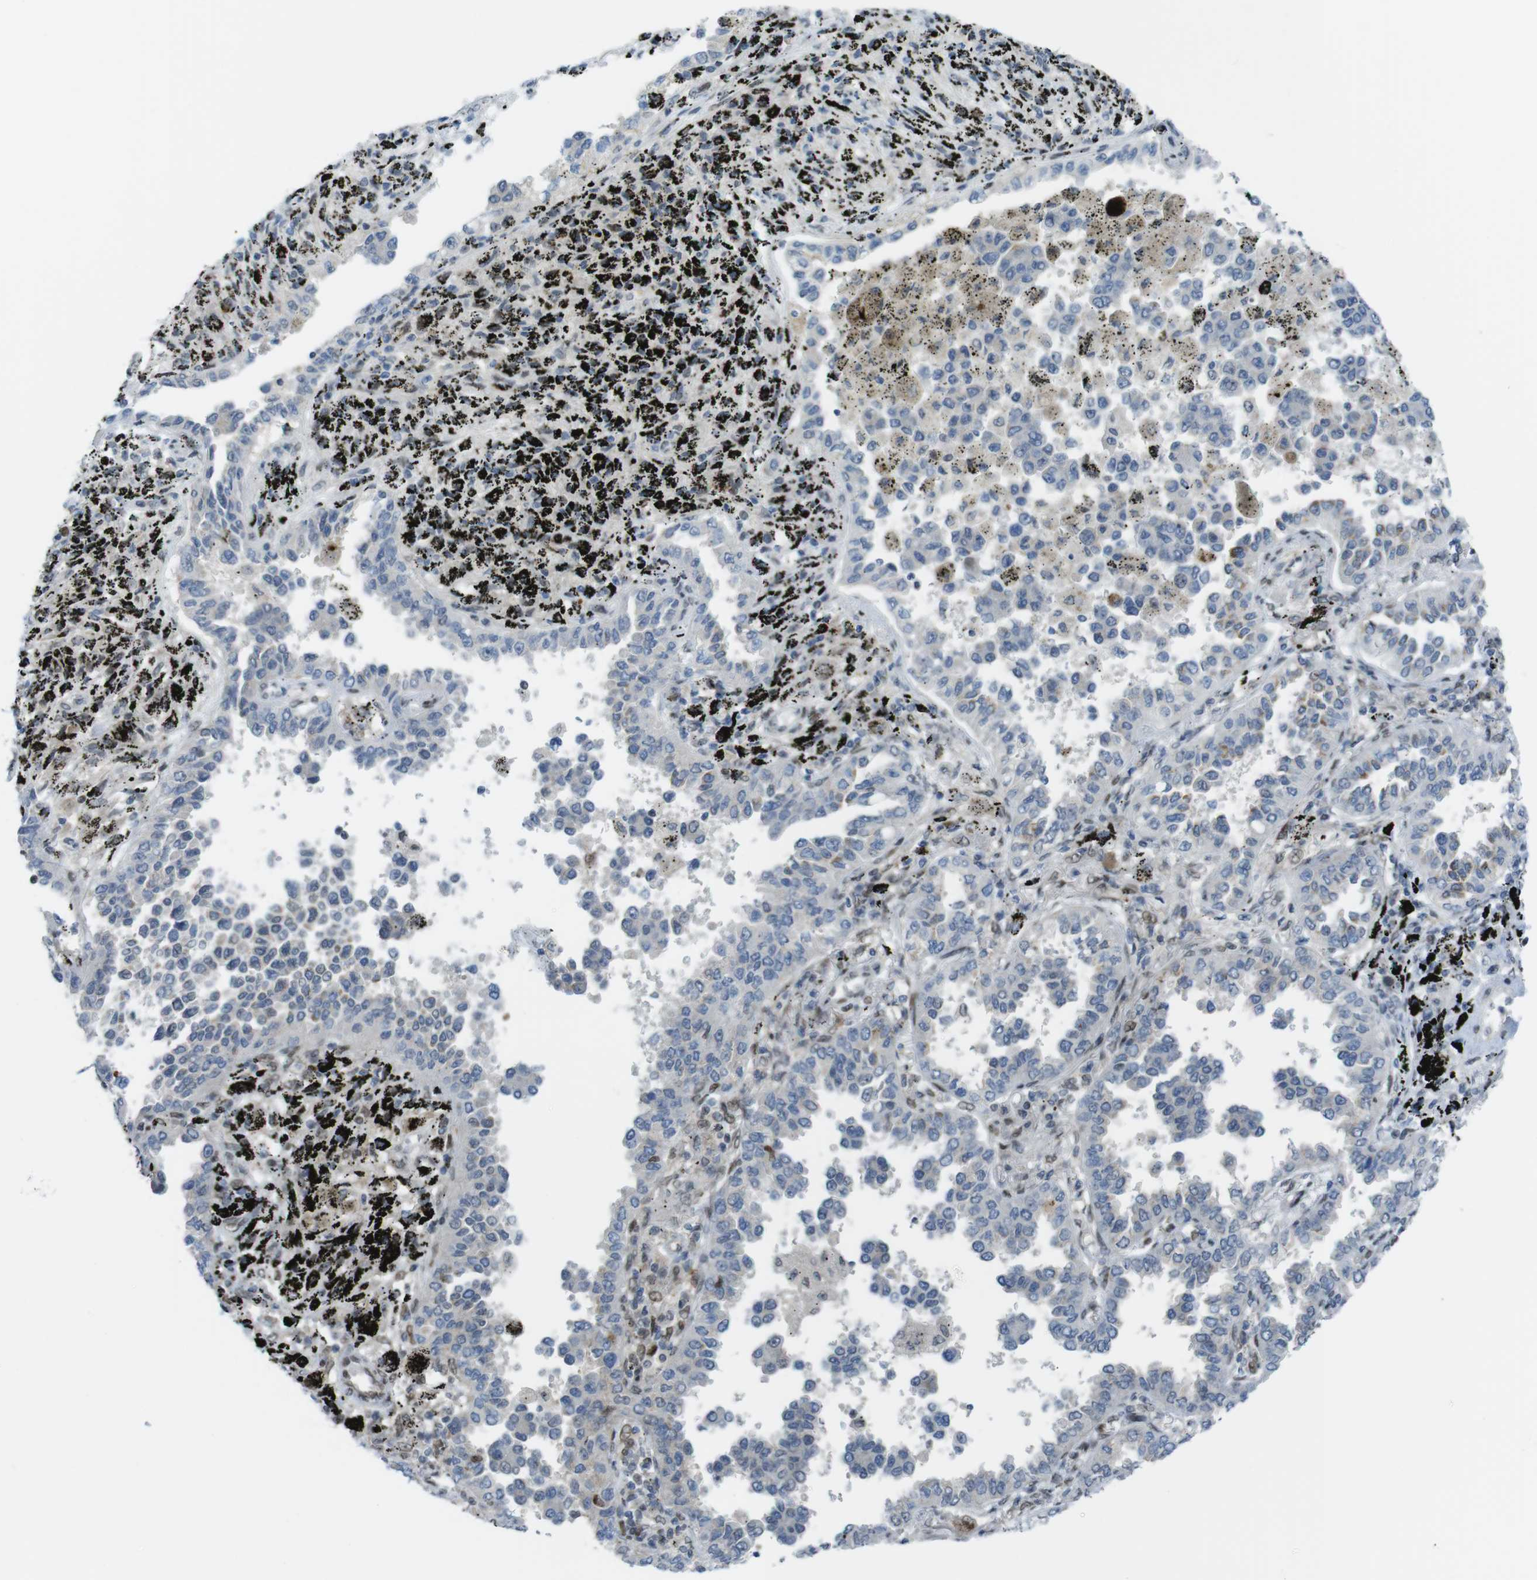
{"staining": {"intensity": "negative", "quantity": "none", "location": "none"}, "tissue": "lung cancer", "cell_type": "Tumor cells", "image_type": "cancer", "snomed": [{"axis": "morphology", "description": "Normal tissue, NOS"}, {"axis": "morphology", "description": "Adenocarcinoma, NOS"}, {"axis": "topography", "description": "Lung"}], "caption": "The photomicrograph reveals no significant expression in tumor cells of lung cancer. (DAB (3,3'-diaminobenzidine) IHC, high magnification).", "gene": "UBB", "patient": {"sex": "male", "age": 59}}